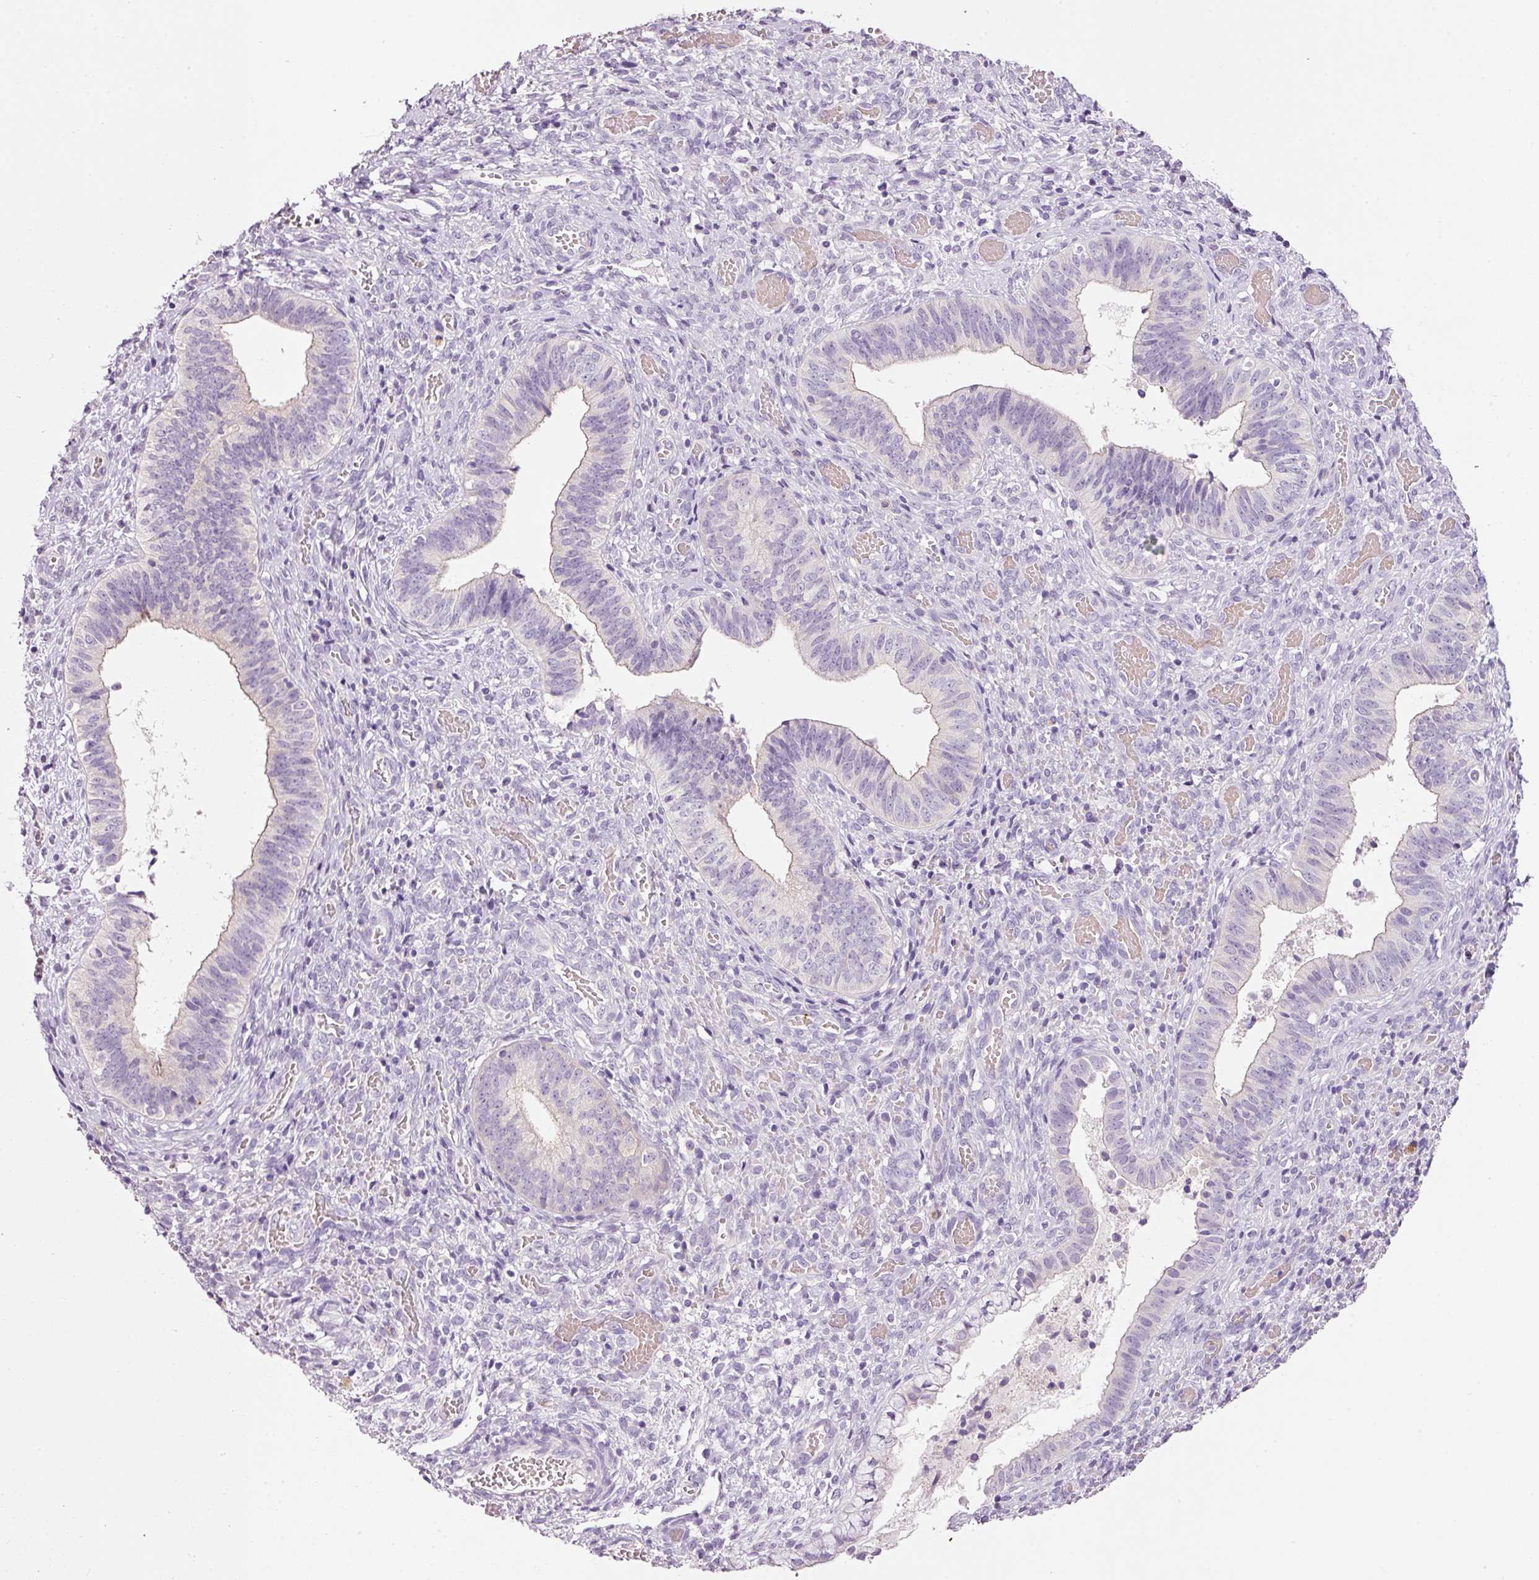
{"staining": {"intensity": "negative", "quantity": "none", "location": "none"}, "tissue": "cervical cancer", "cell_type": "Tumor cells", "image_type": "cancer", "snomed": [{"axis": "morphology", "description": "Squamous cell carcinoma, NOS"}, {"axis": "topography", "description": "Cervix"}], "caption": "High magnification brightfield microscopy of cervical squamous cell carcinoma stained with DAB (brown) and counterstained with hematoxylin (blue): tumor cells show no significant expression. The staining is performed using DAB brown chromogen with nuclei counter-stained in using hematoxylin.", "gene": "TENT5C", "patient": {"sex": "female", "age": 59}}